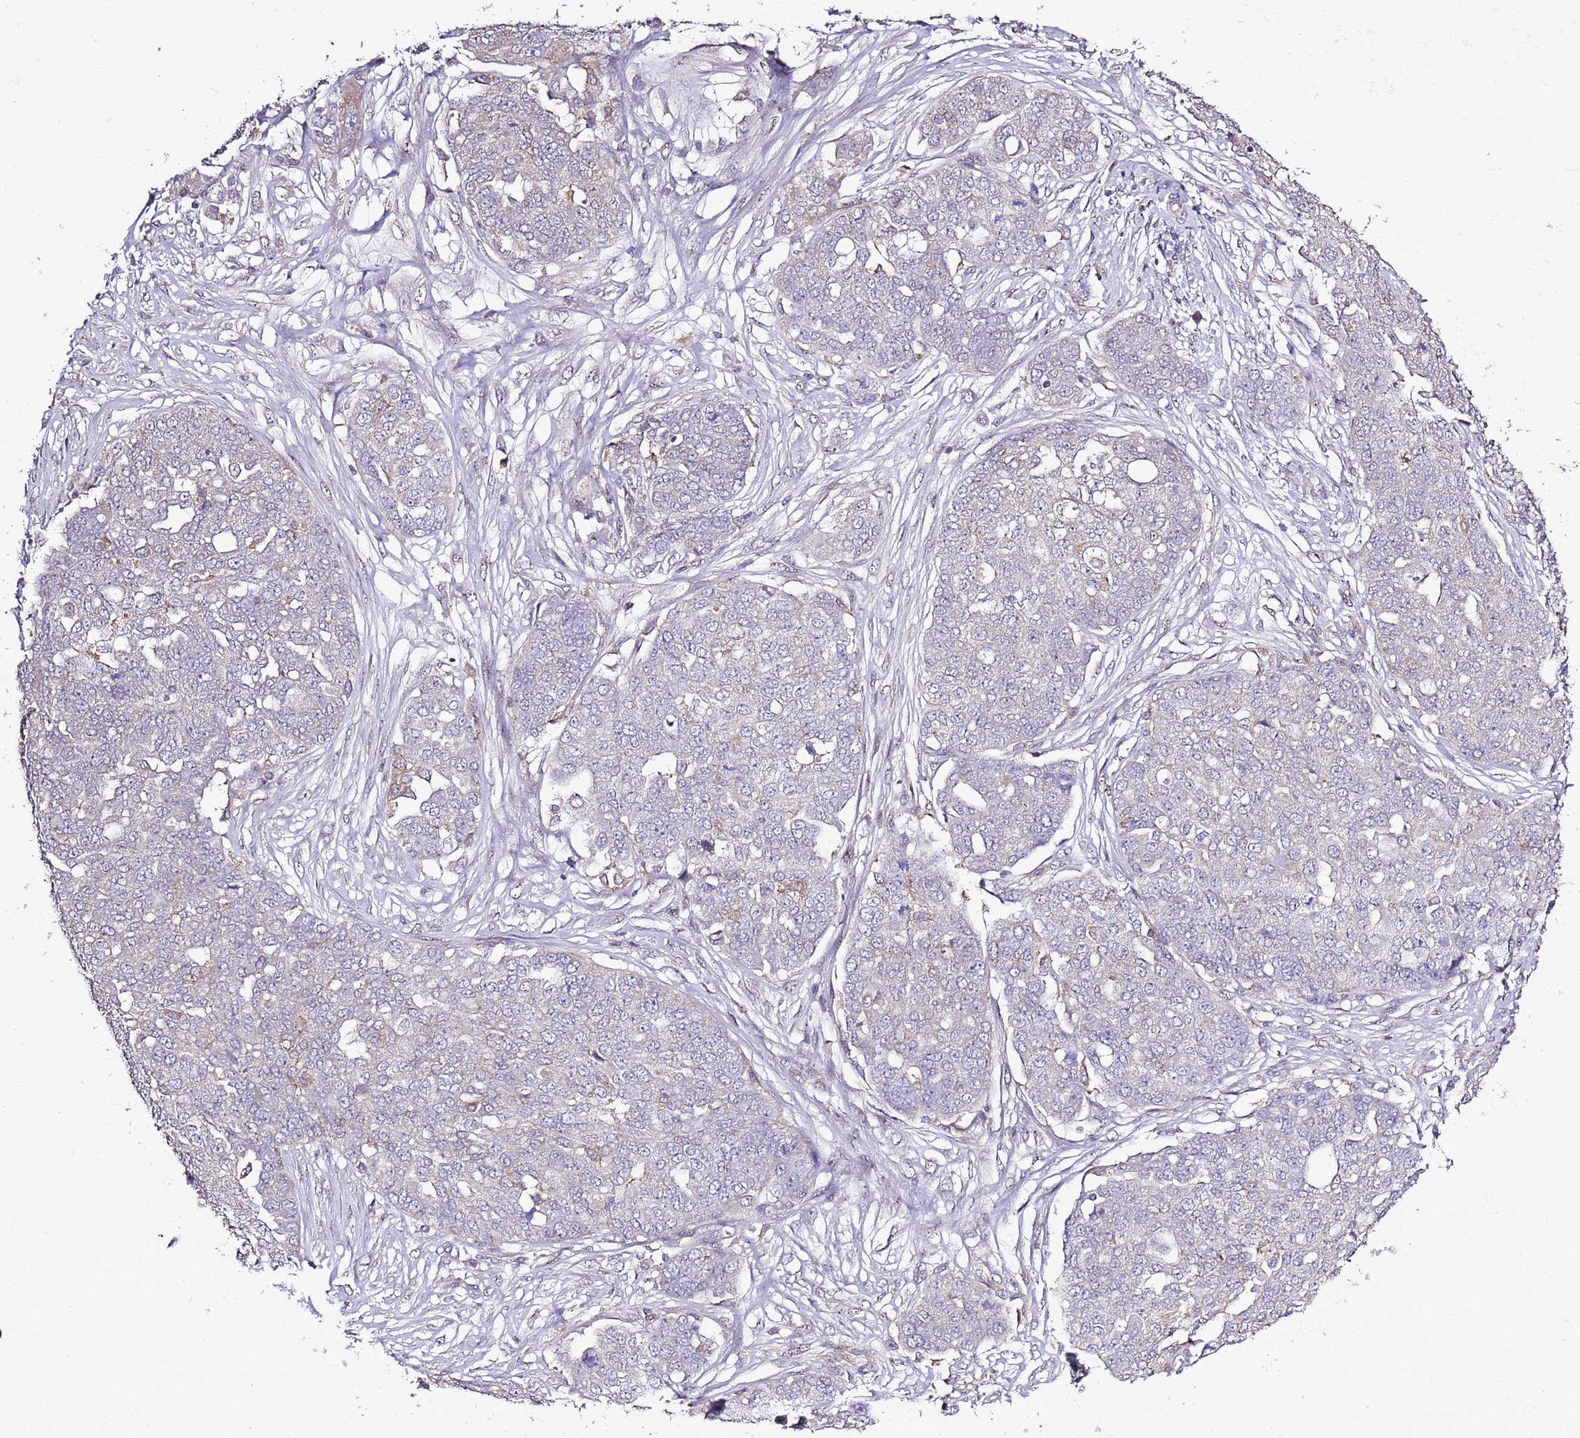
{"staining": {"intensity": "negative", "quantity": "none", "location": "none"}, "tissue": "ovarian cancer", "cell_type": "Tumor cells", "image_type": "cancer", "snomed": [{"axis": "morphology", "description": "Cystadenocarcinoma, serous, NOS"}, {"axis": "topography", "description": "Soft tissue"}, {"axis": "topography", "description": "Ovary"}], "caption": "DAB immunohistochemical staining of ovarian cancer (serous cystadenocarcinoma) shows no significant expression in tumor cells. (DAB immunohistochemistry (IHC) with hematoxylin counter stain).", "gene": "CAPN9", "patient": {"sex": "female", "age": 57}}